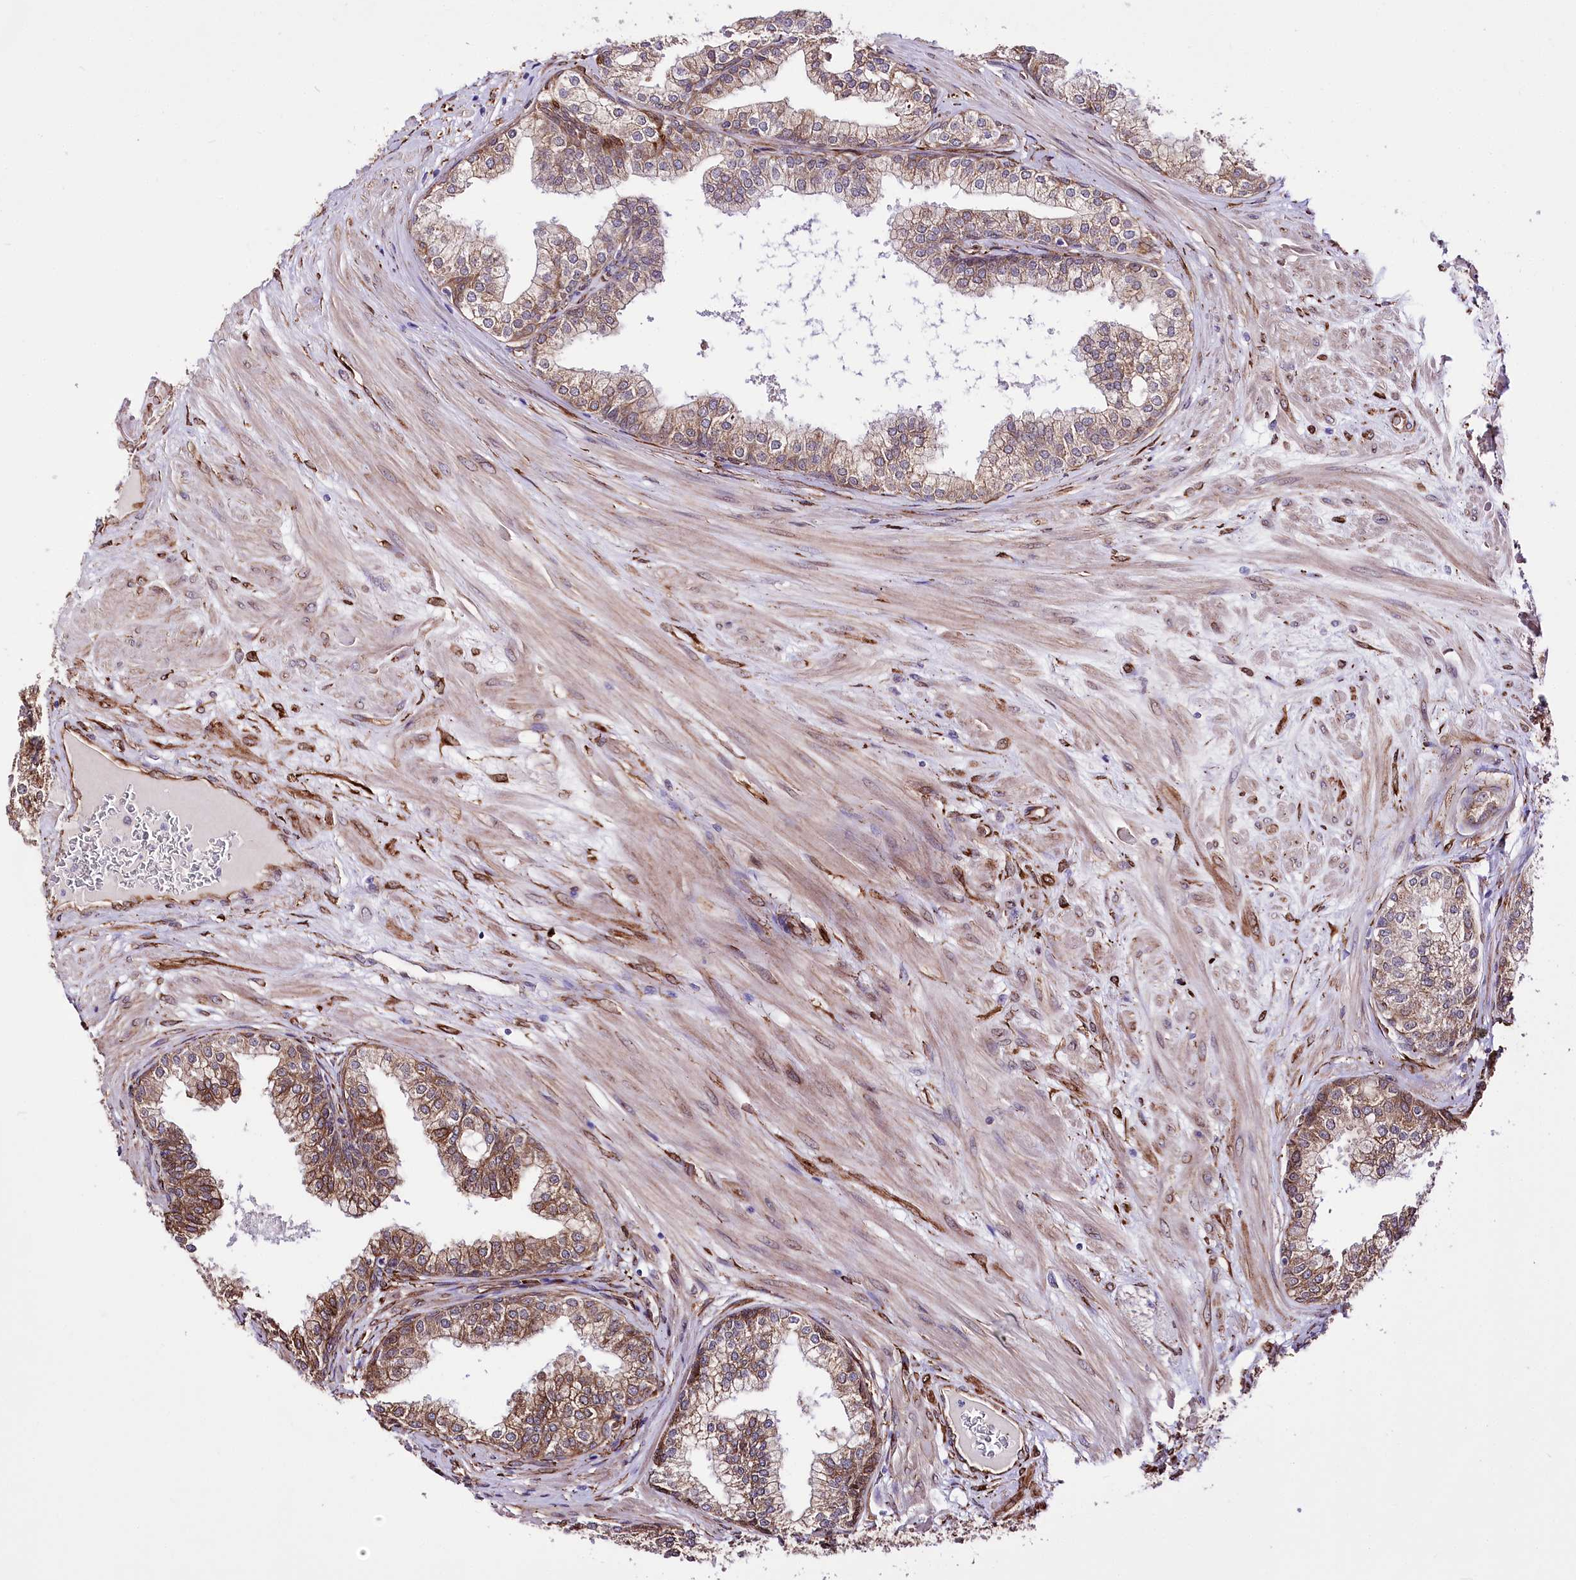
{"staining": {"intensity": "moderate", "quantity": ">75%", "location": "cytoplasmic/membranous"}, "tissue": "prostate", "cell_type": "Glandular cells", "image_type": "normal", "snomed": [{"axis": "morphology", "description": "Normal tissue, NOS"}, {"axis": "topography", "description": "Prostate"}], "caption": "About >75% of glandular cells in benign prostate exhibit moderate cytoplasmic/membranous protein expression as visualized by brown immunohistochemical staining.", "gene": "WWC1", "patient": {"sex": "male", "age": 60}}